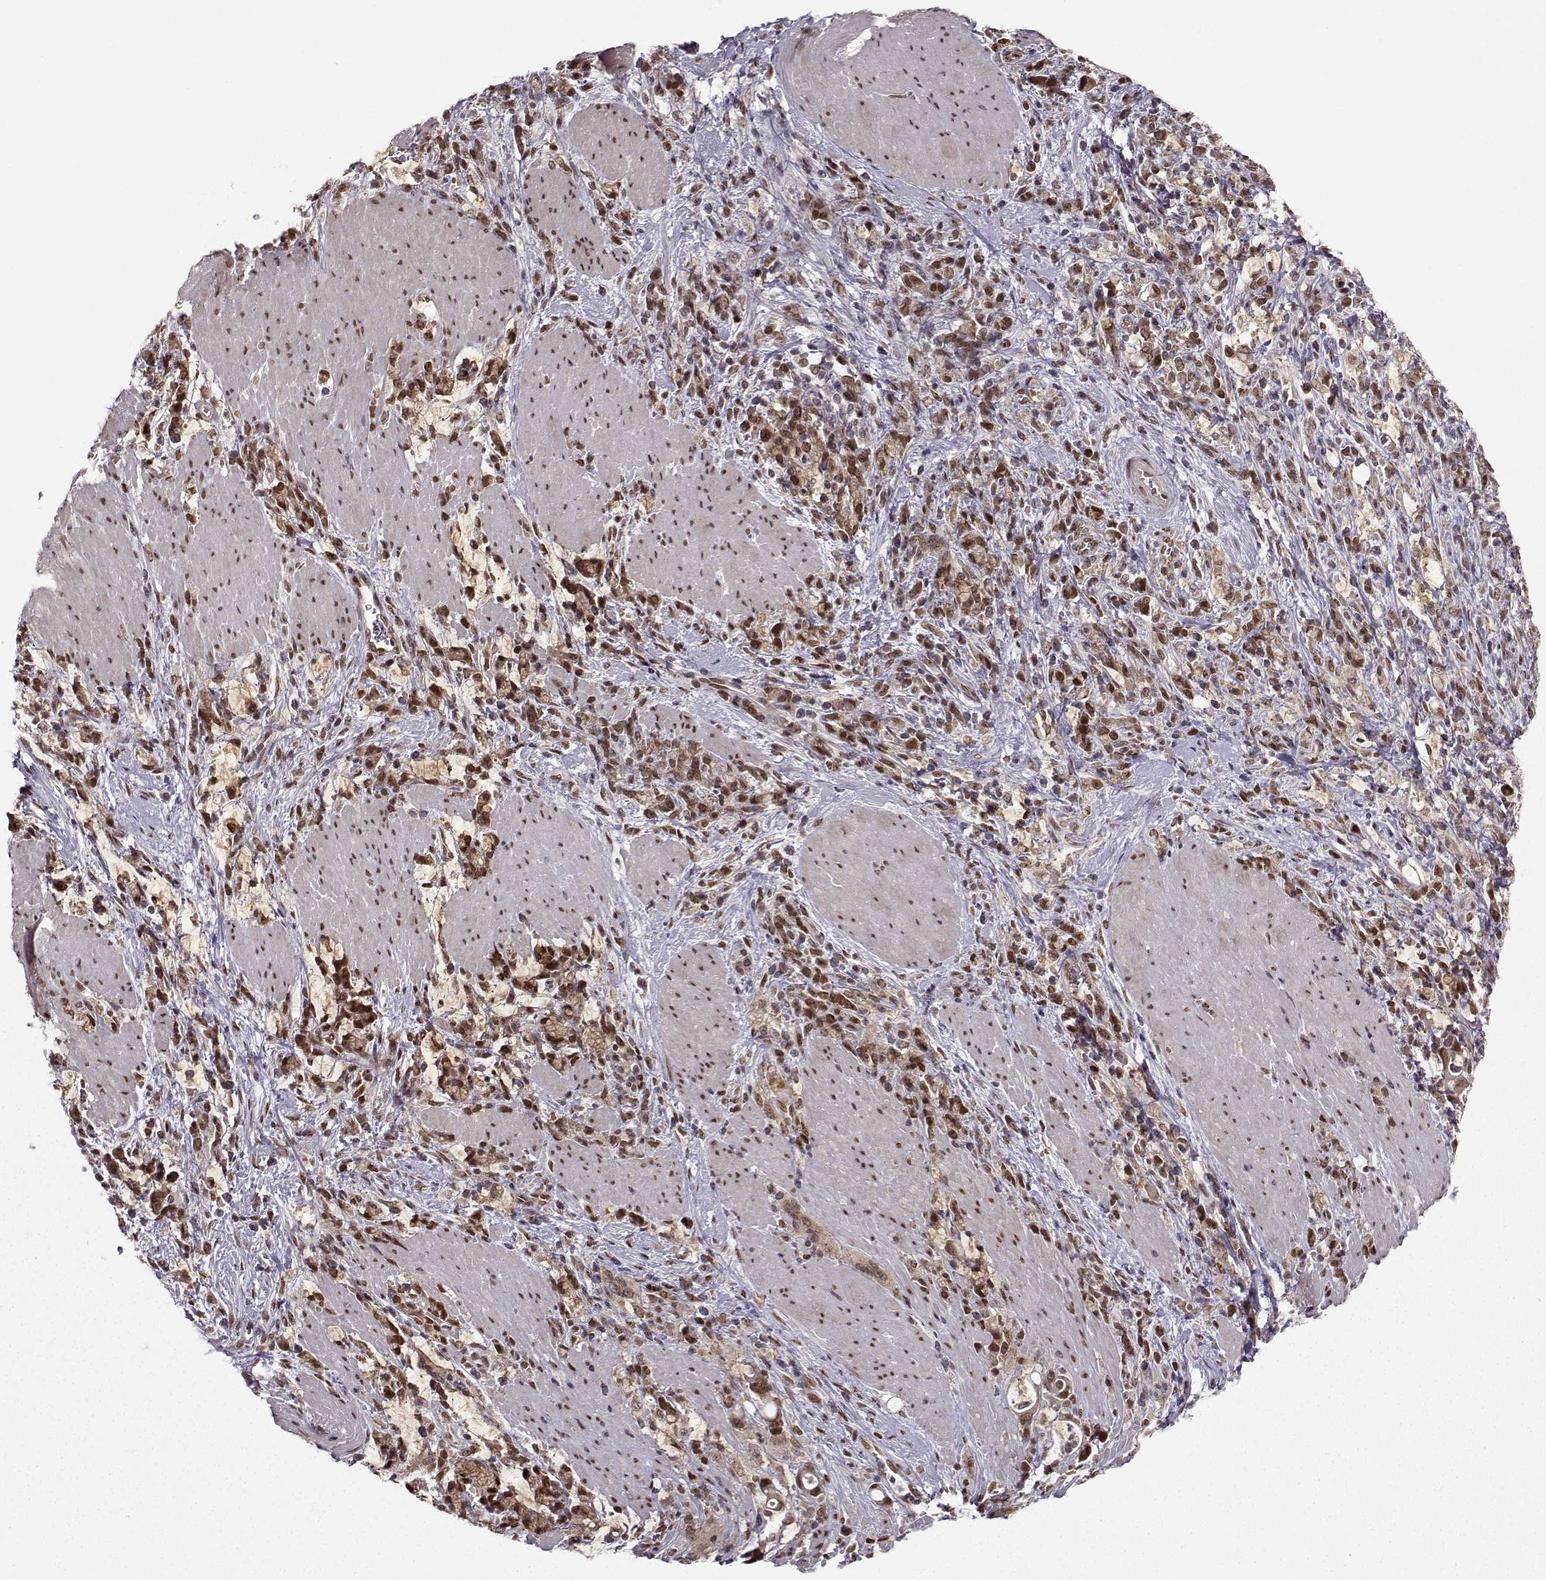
{"staining": {"intensity": "strong", "quantity": ">75%", "location": "cytoplasmic/membranous,nuclear"}, "tissue": "stomach cancer", "cell_type": "Tumor cells", "image_type": "cancer", "snomed": [{"axis": "morphology", "description": "Adenocarcinoma, NOS"}, {"axis": "topography", "description": "Stomach"}], "caption": "Approximately >75% of tumor cells in human stomach cancer exhibit strong cytoplasmic/membranous and nuclear protein positivity as visualized by brown immunohistochemical staining.", "gene": "RAI1", "patient": {"sex": "female", "age": 57}}